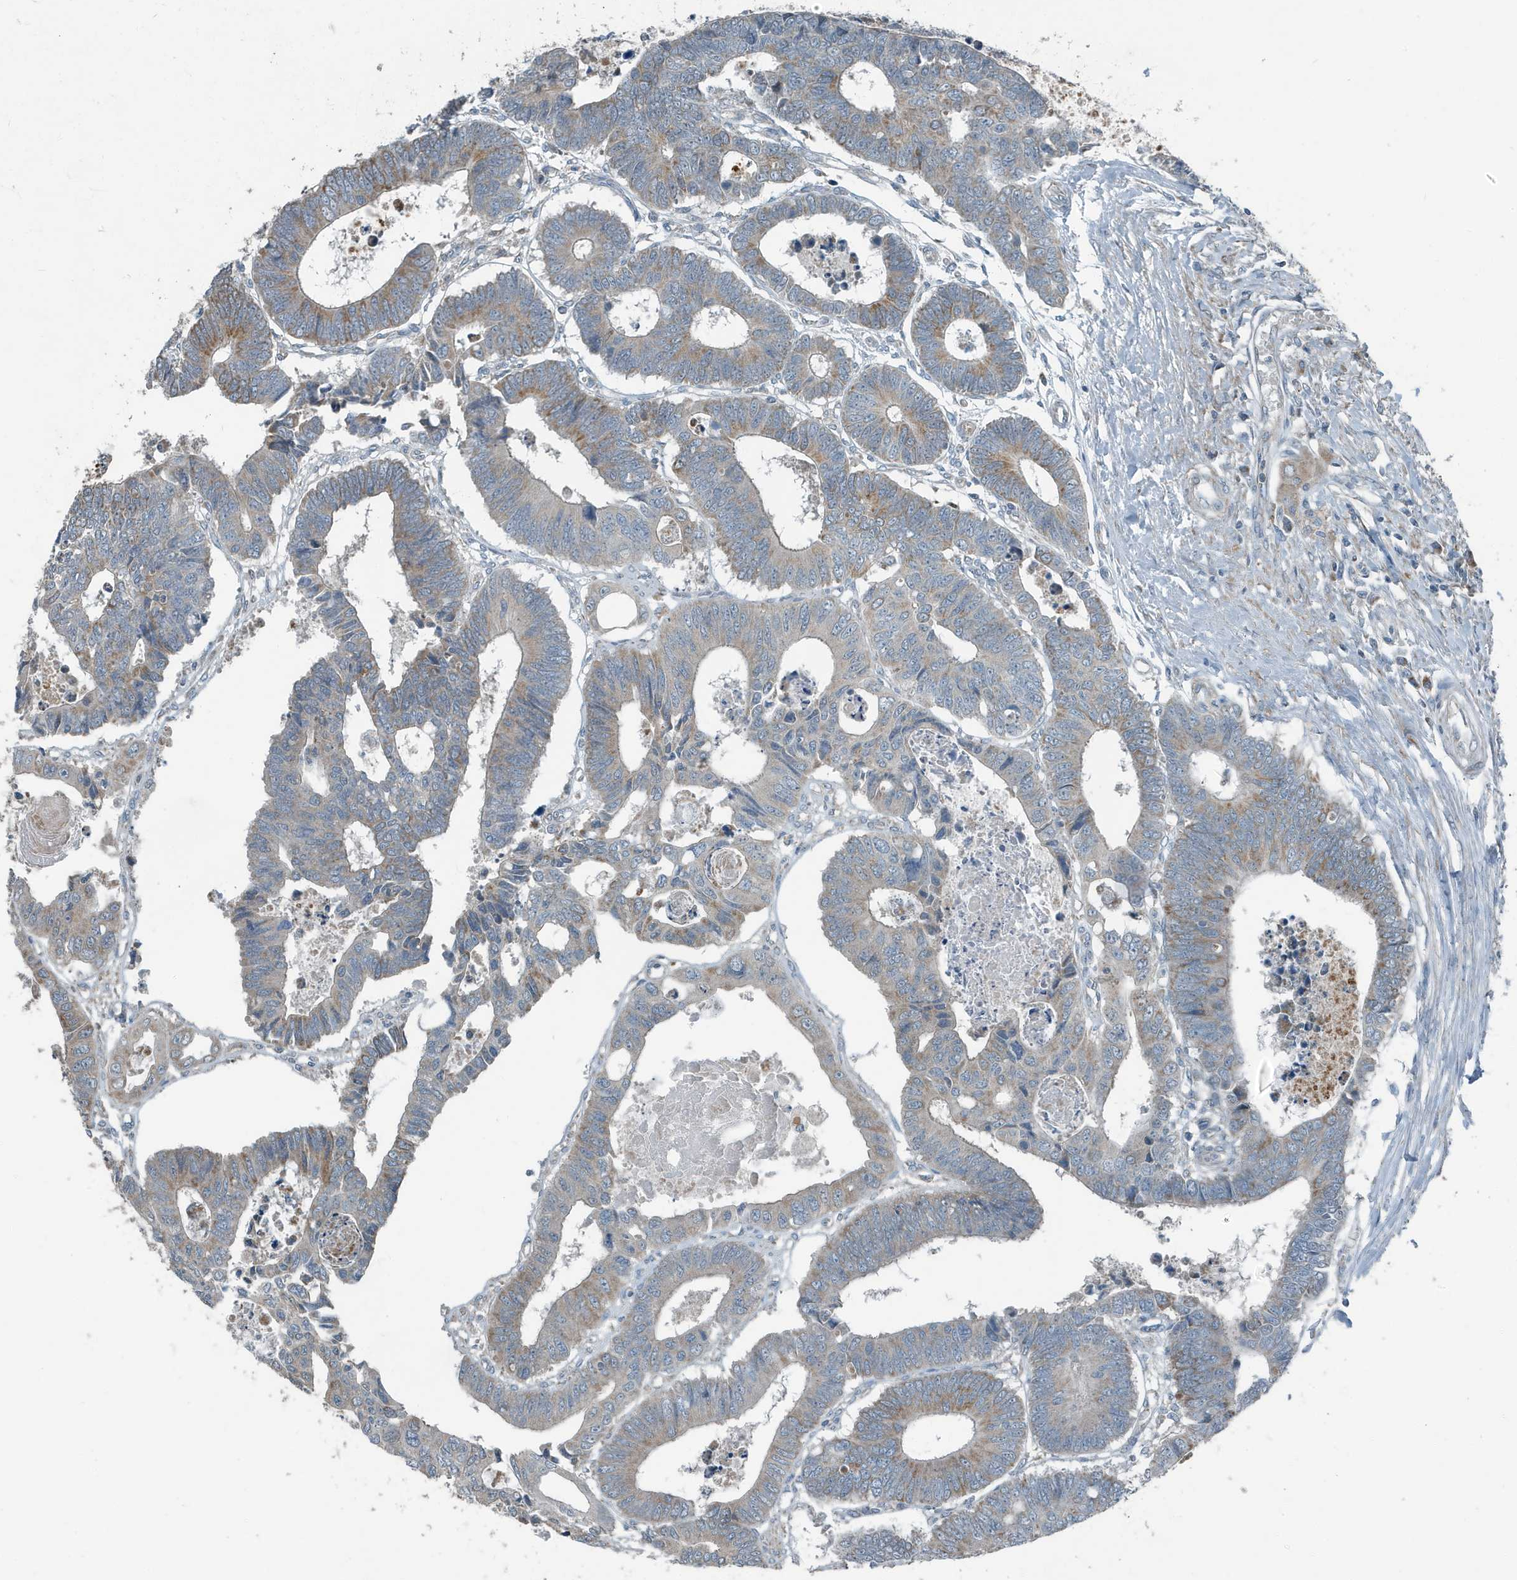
{"staining": {"intensity": "weak", "quantity": "25%-75%", "location": "cytoplasmic/membranous"}, "tissue": "colorectal cancer", "cell_type": "Tumor cells", "image_type": "cancer", "snomed": [{"axis": "morphology", "description": "Adenocarcinoma, NOS"}, {"axis": "topography", "description": "Rectum"}], "caption": "Immunohistochemistry (DAB) staining of adenocarcinoma (colorectal) reveals weak cytoplasmic/membranous protein staining in approximately 25%-75% of tumor cells.", "gene": "MT-CYB", "patient": {"sex": "male", "age": 84}}